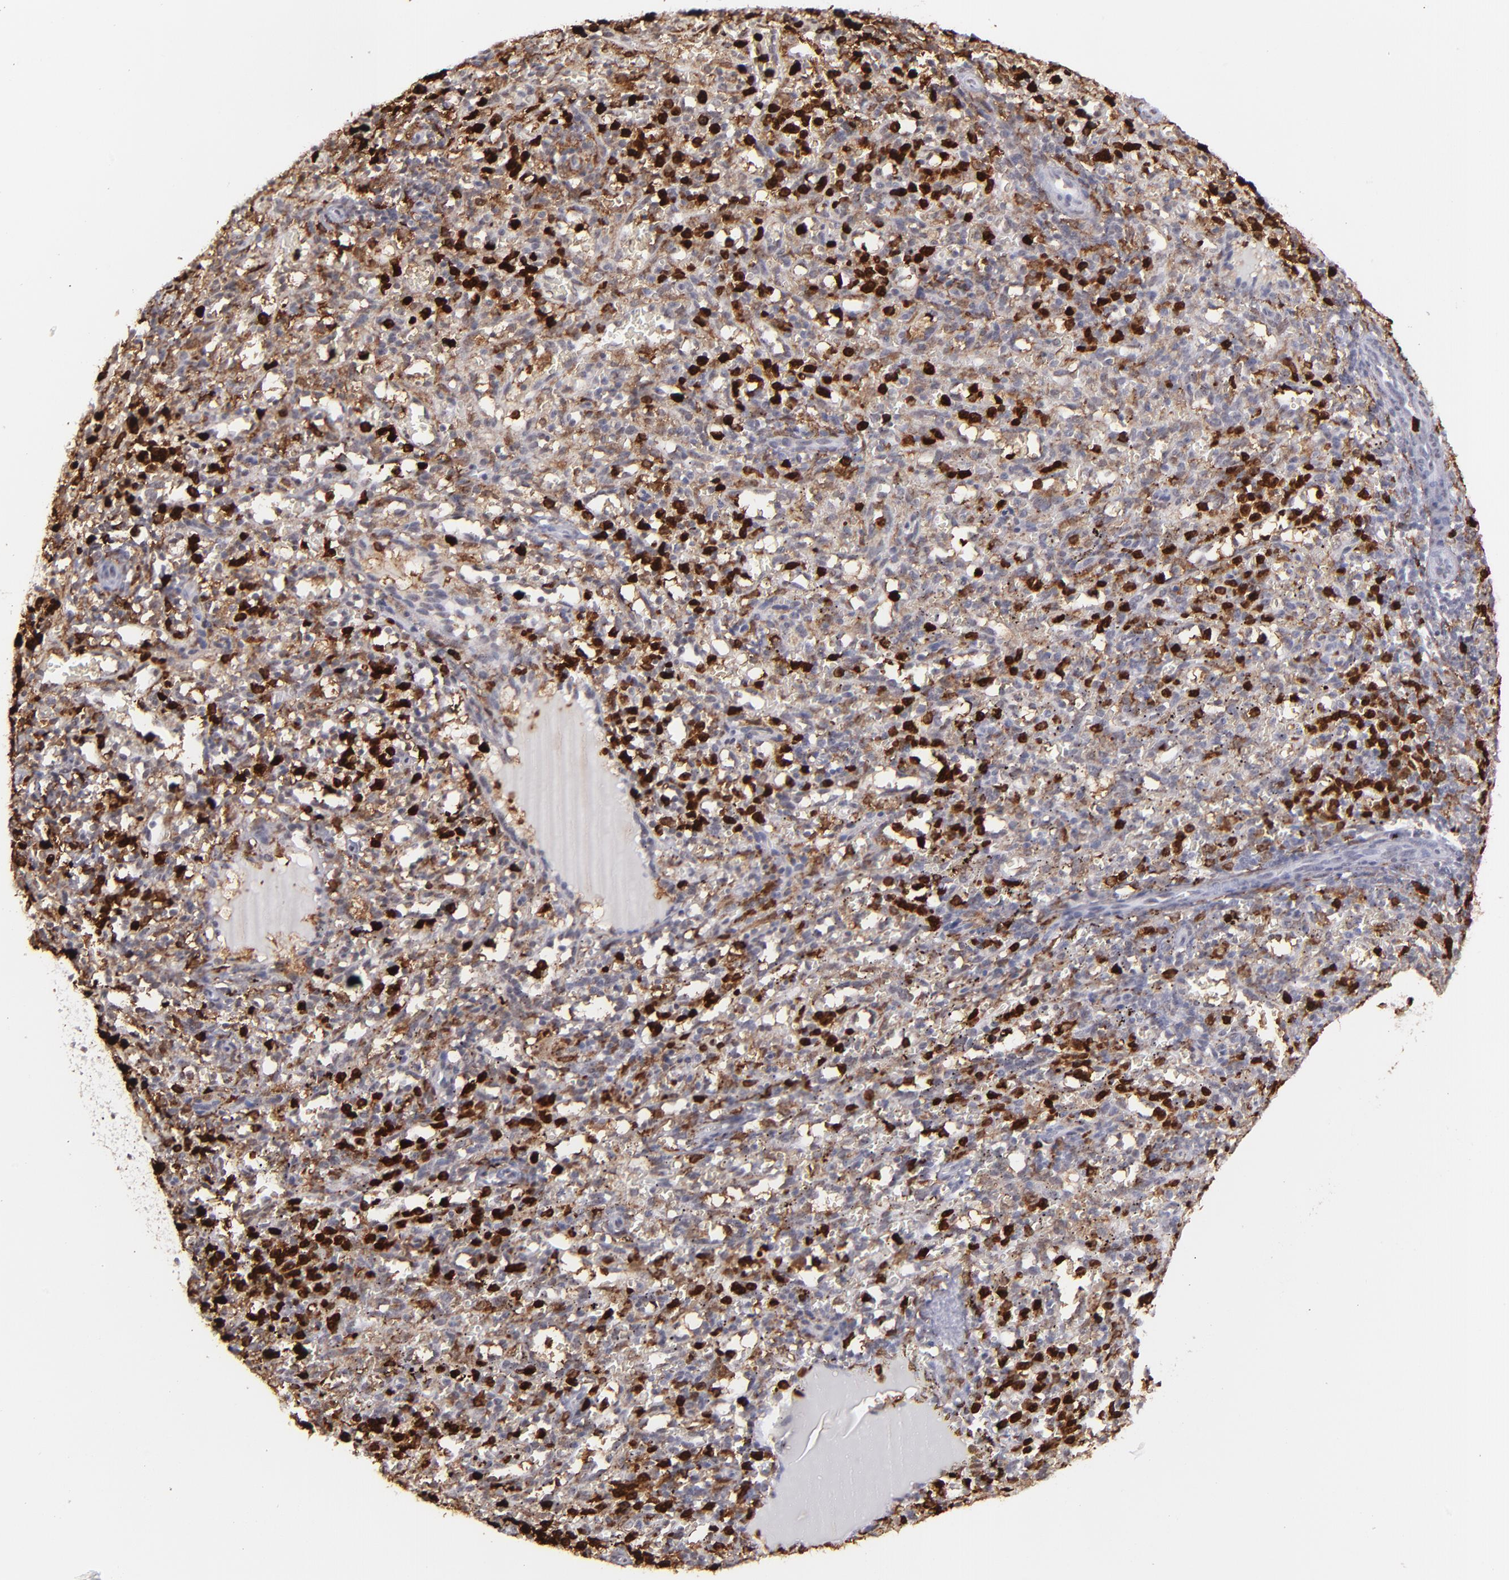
{"staining": {"intensity": "strong", "quantity": ">75%", "location": "cytoplasmic/membranous"}, "tissue": "spleen", "cell_type": "Cells in red pulp", "image_type": "normal", "snomed": [{"axis": "morphology", "description": "Normal tissue, NOS"}, {"axis": "topography", "description": "Spleen"}], "caption": "A high-resolution photomicrograph shows IHC staining of unremarkable spleen, which reveals strong cytoplasmic/membranous staining in approximately >75% of cells in red pulp. (Brightfield microscopy of DAB IHC at high magnification).", "gene": "NCF2", "patient": {"sex": "female", "age": 10}}